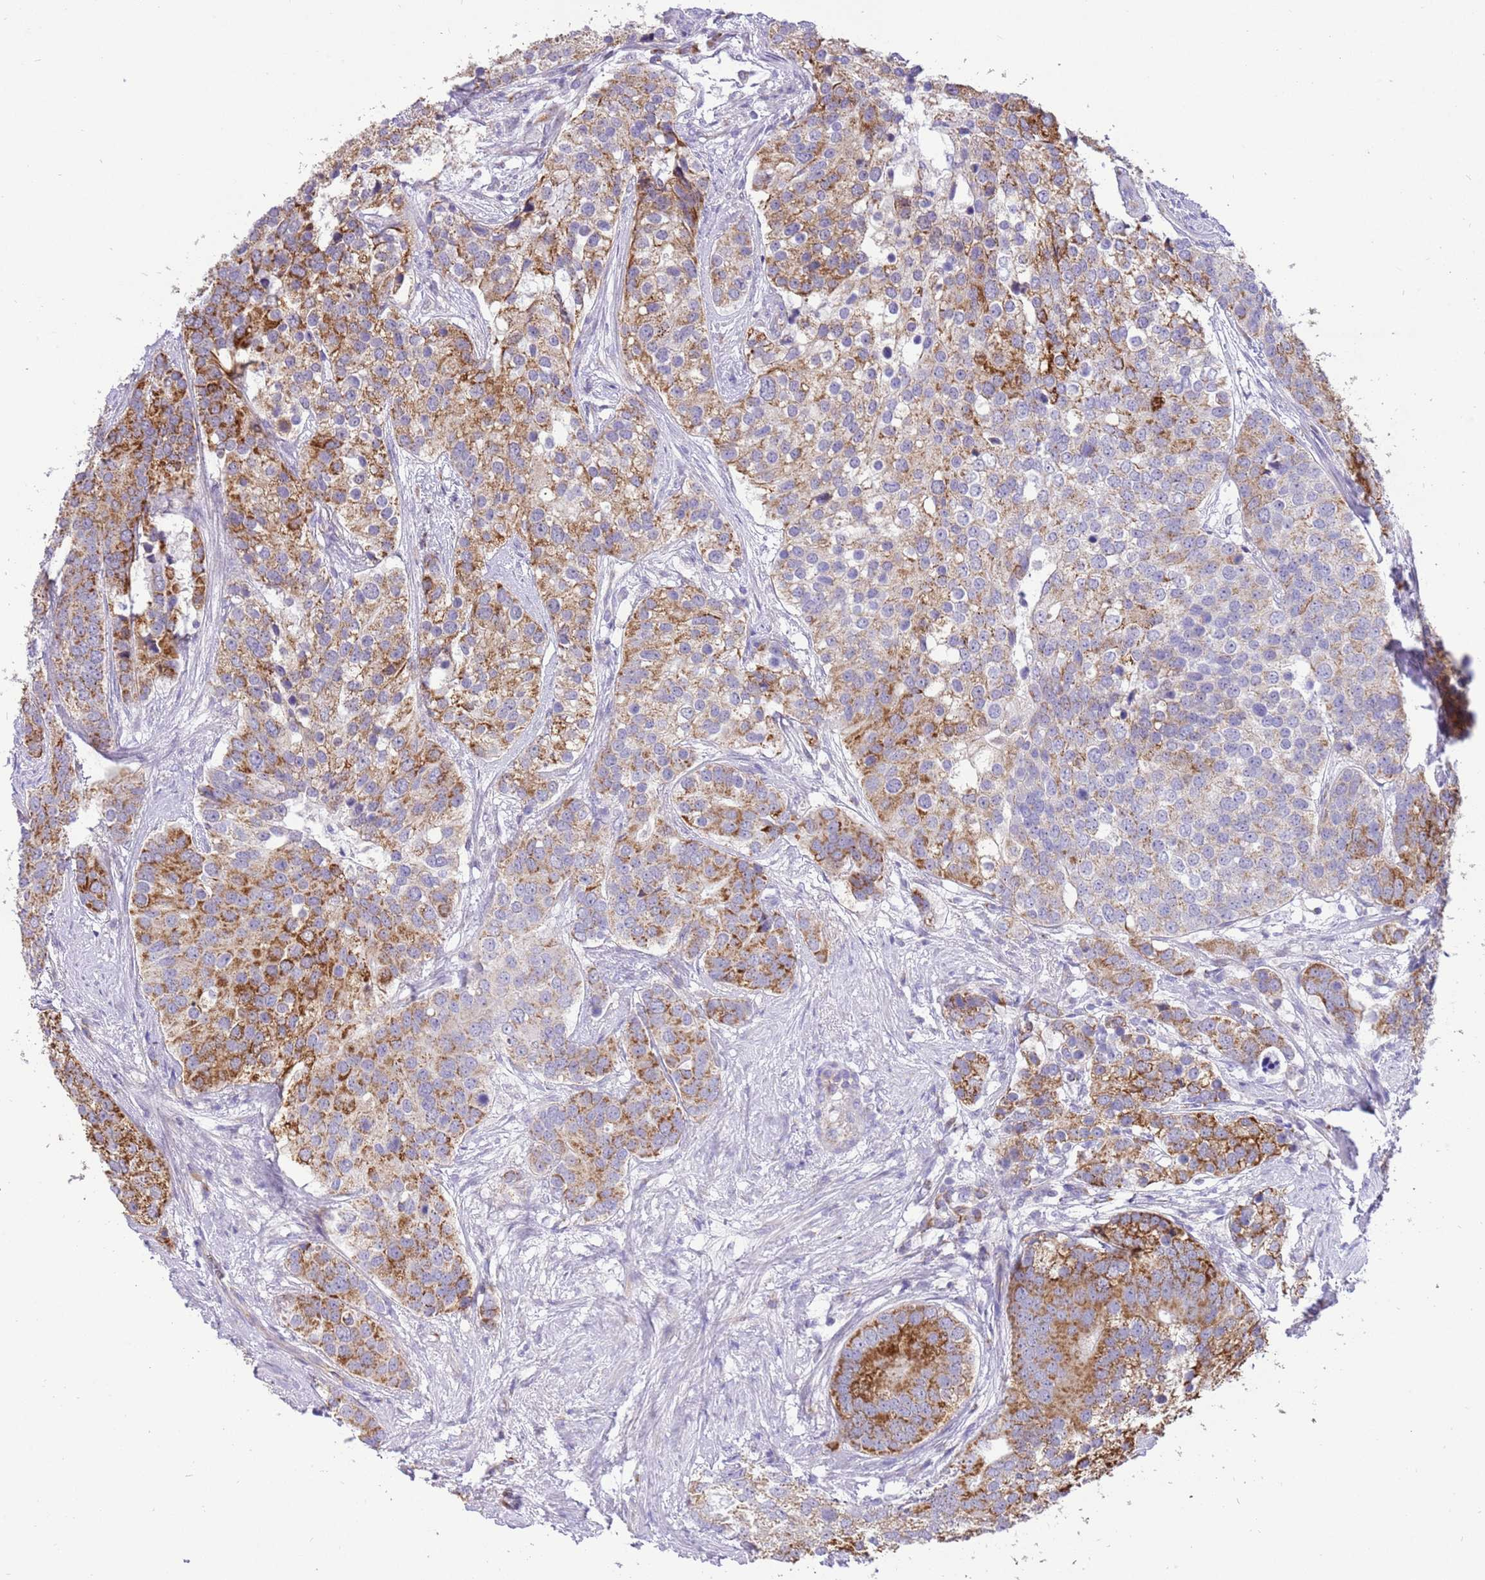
{"staining": {"intensity": "moderate", "quantity": "25%-75%", "location": "cytoplasmic/membranous"}, "tissue": "prostate cancer", "cell_type": "Tumor cells", "image_type": "cancer", "snomed": [{"axis": "morphology", "description": "Adenocarcinoma, High grade"}, {"axis": "topography", "description": "Prostate"}], "caption": "The histopathology image displays immunohistochemical staining of prostate cancer. There is moderate cytoplasmic/membranous expression is present in approximately 25%-75% of tumor cells.", "gene": "COX17", "patient": {"sex": "male", "age": 62}}